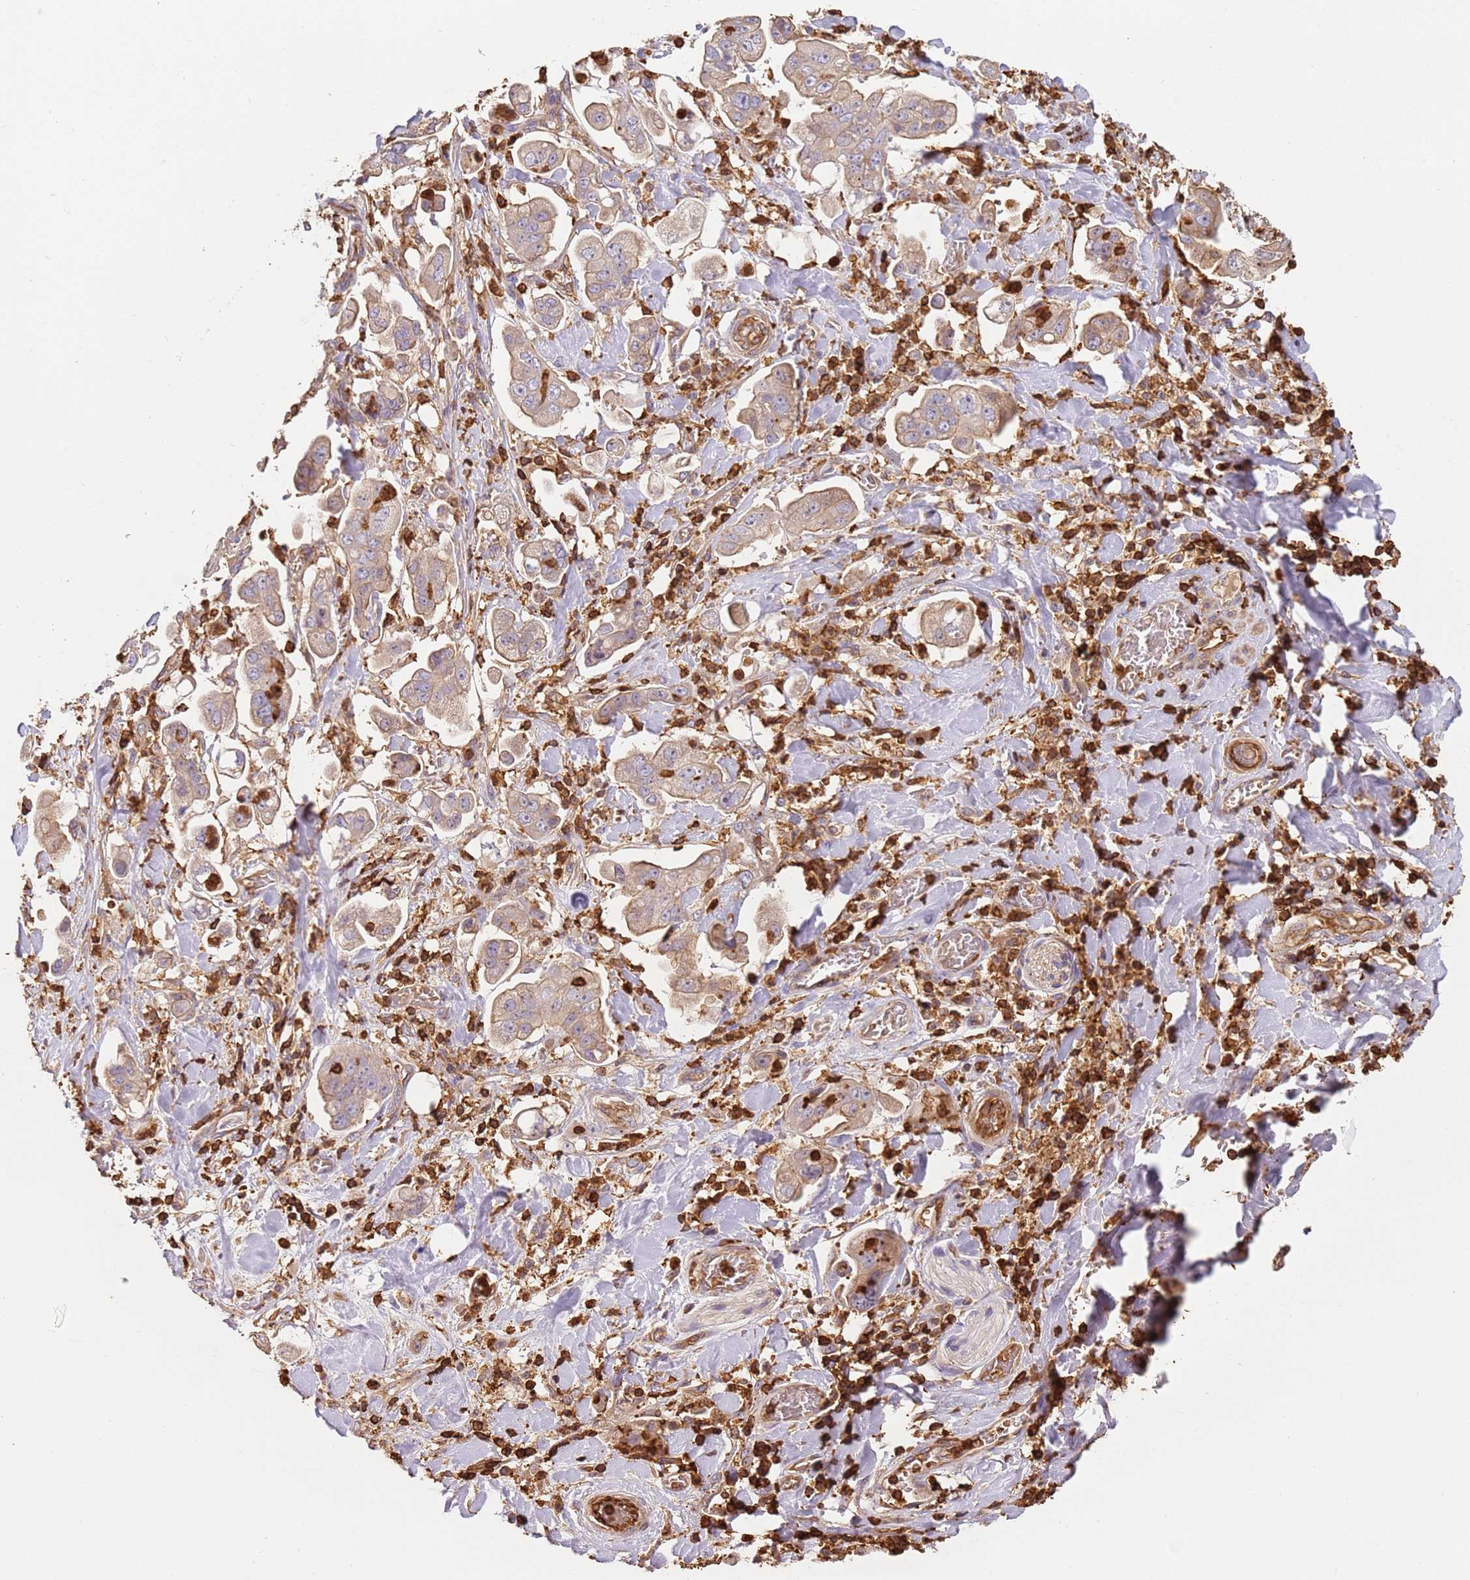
{"staining": {"intensity": "weak", "quantity": "25%-75%", "location": "cytoplasmic/membranous"}, "tissue": "stomach cancer", "cell_type": "Tumor cells", "image_type": "cancer", "snomed": [{"axis": "morphology", "description": "Adenocarcinoma, NOS"}, {"axis": "topography", "description": "Stomach"}], "caption": "Protein staining by immunohistochemistry (IHC) shows weak cytoplasmic/membranous positivity in about 25%-75% of tumor cells in adenocarcinoma (stomach).", "gene": "OR6P1", "patient": {"sex": "male", "age": 62}}